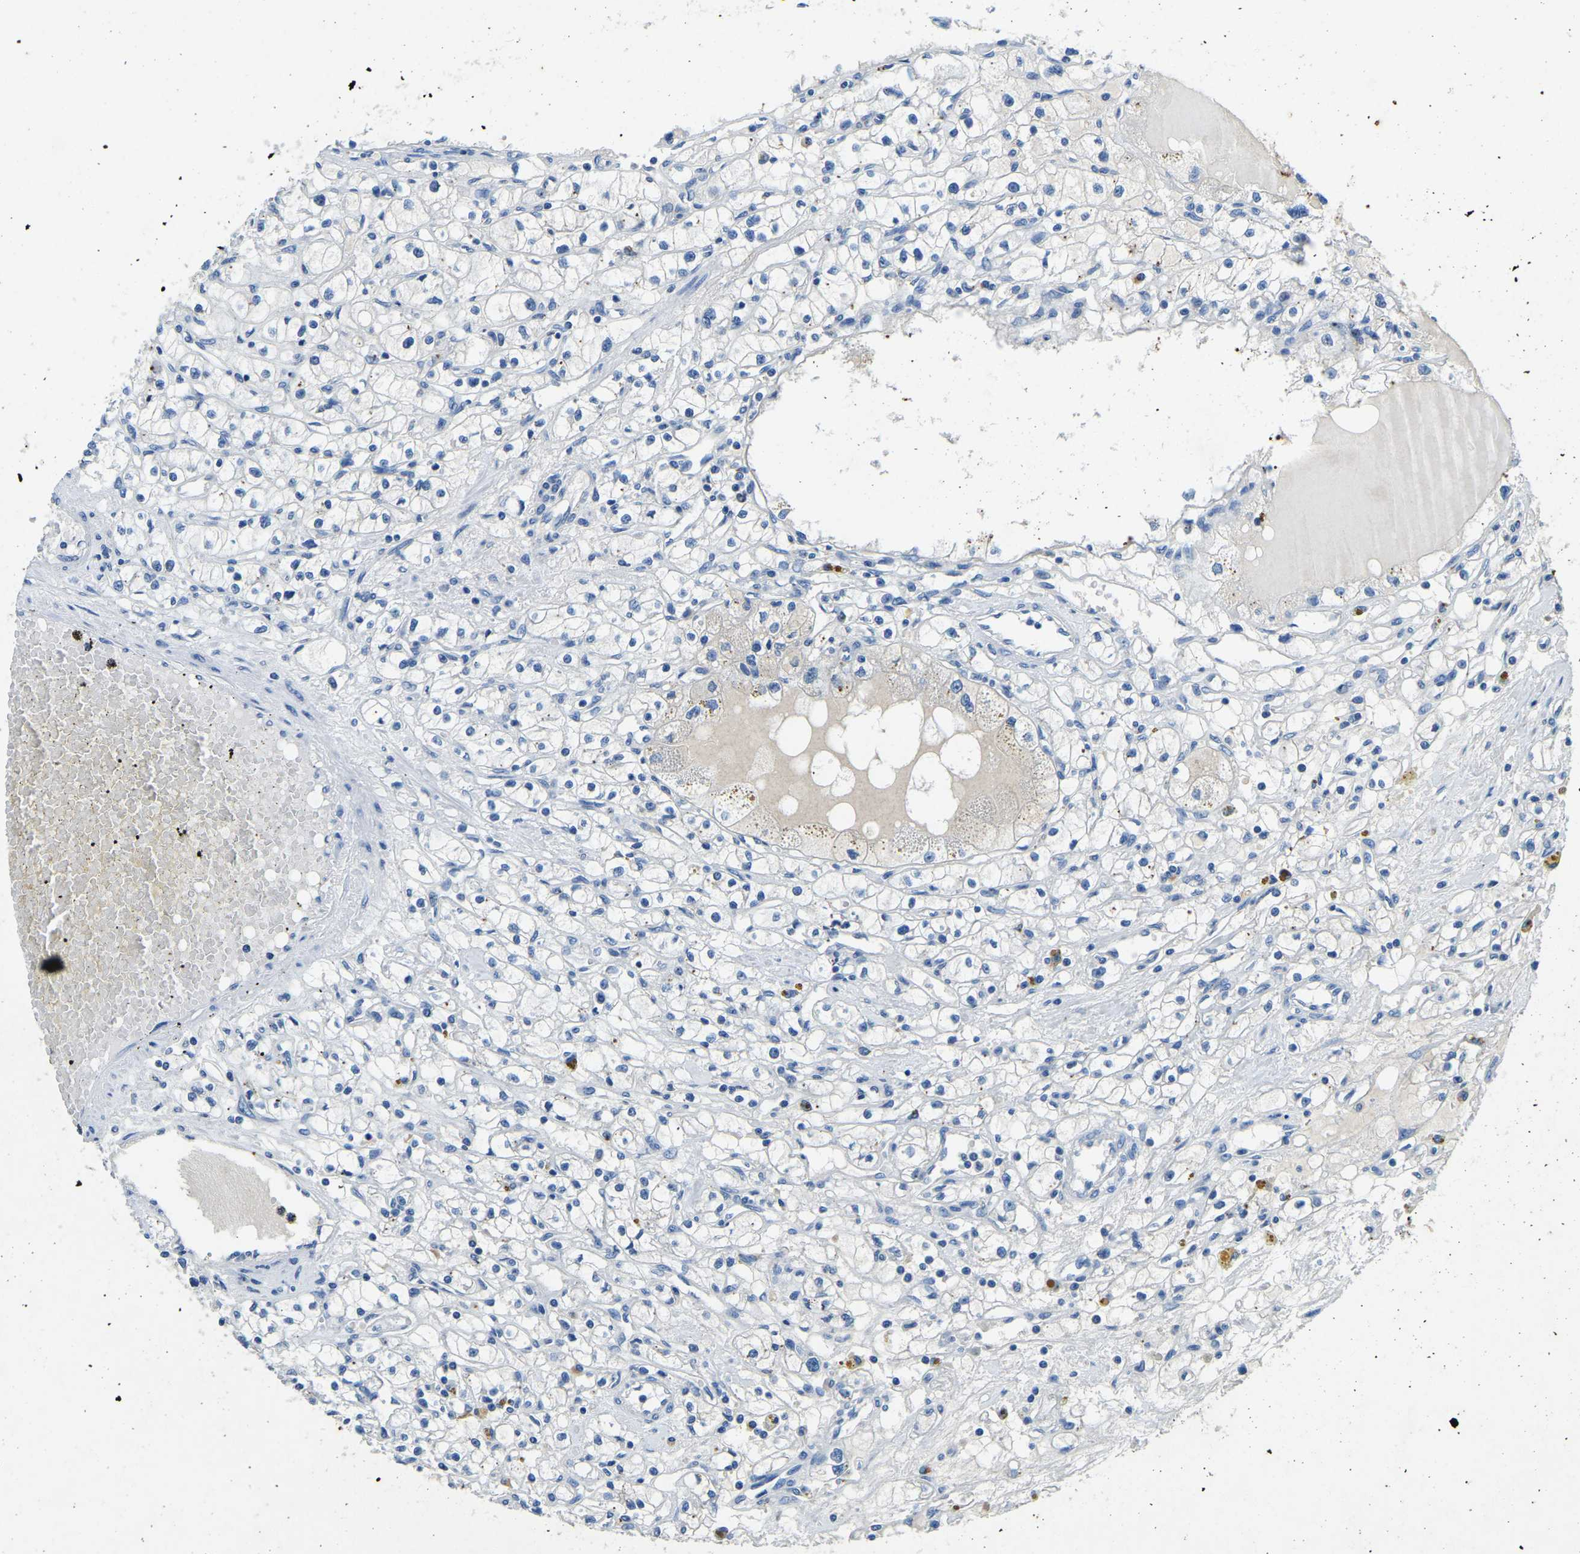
{"staining": {"intensity": "negative", "quantity": "none", "location": "none"}, "tissue": "renal cancer", "cell_type": "Tumor cells", "image_type": "cancer", "snomed": [{"axis": "morphology", "description": "Adenocarcinoma, NOS"}, {"axis": "topography", "description": "Kidney"}], "caption": "High magnification brightfield microscopy of renal cancer (adenocarcinoma) stained with DAB (brown) and counterstained with hematoxylin (blue): tumor cells show no significant positivity.", "gene": "UBN2", "patient": {"sex": "male", "age": 56}}